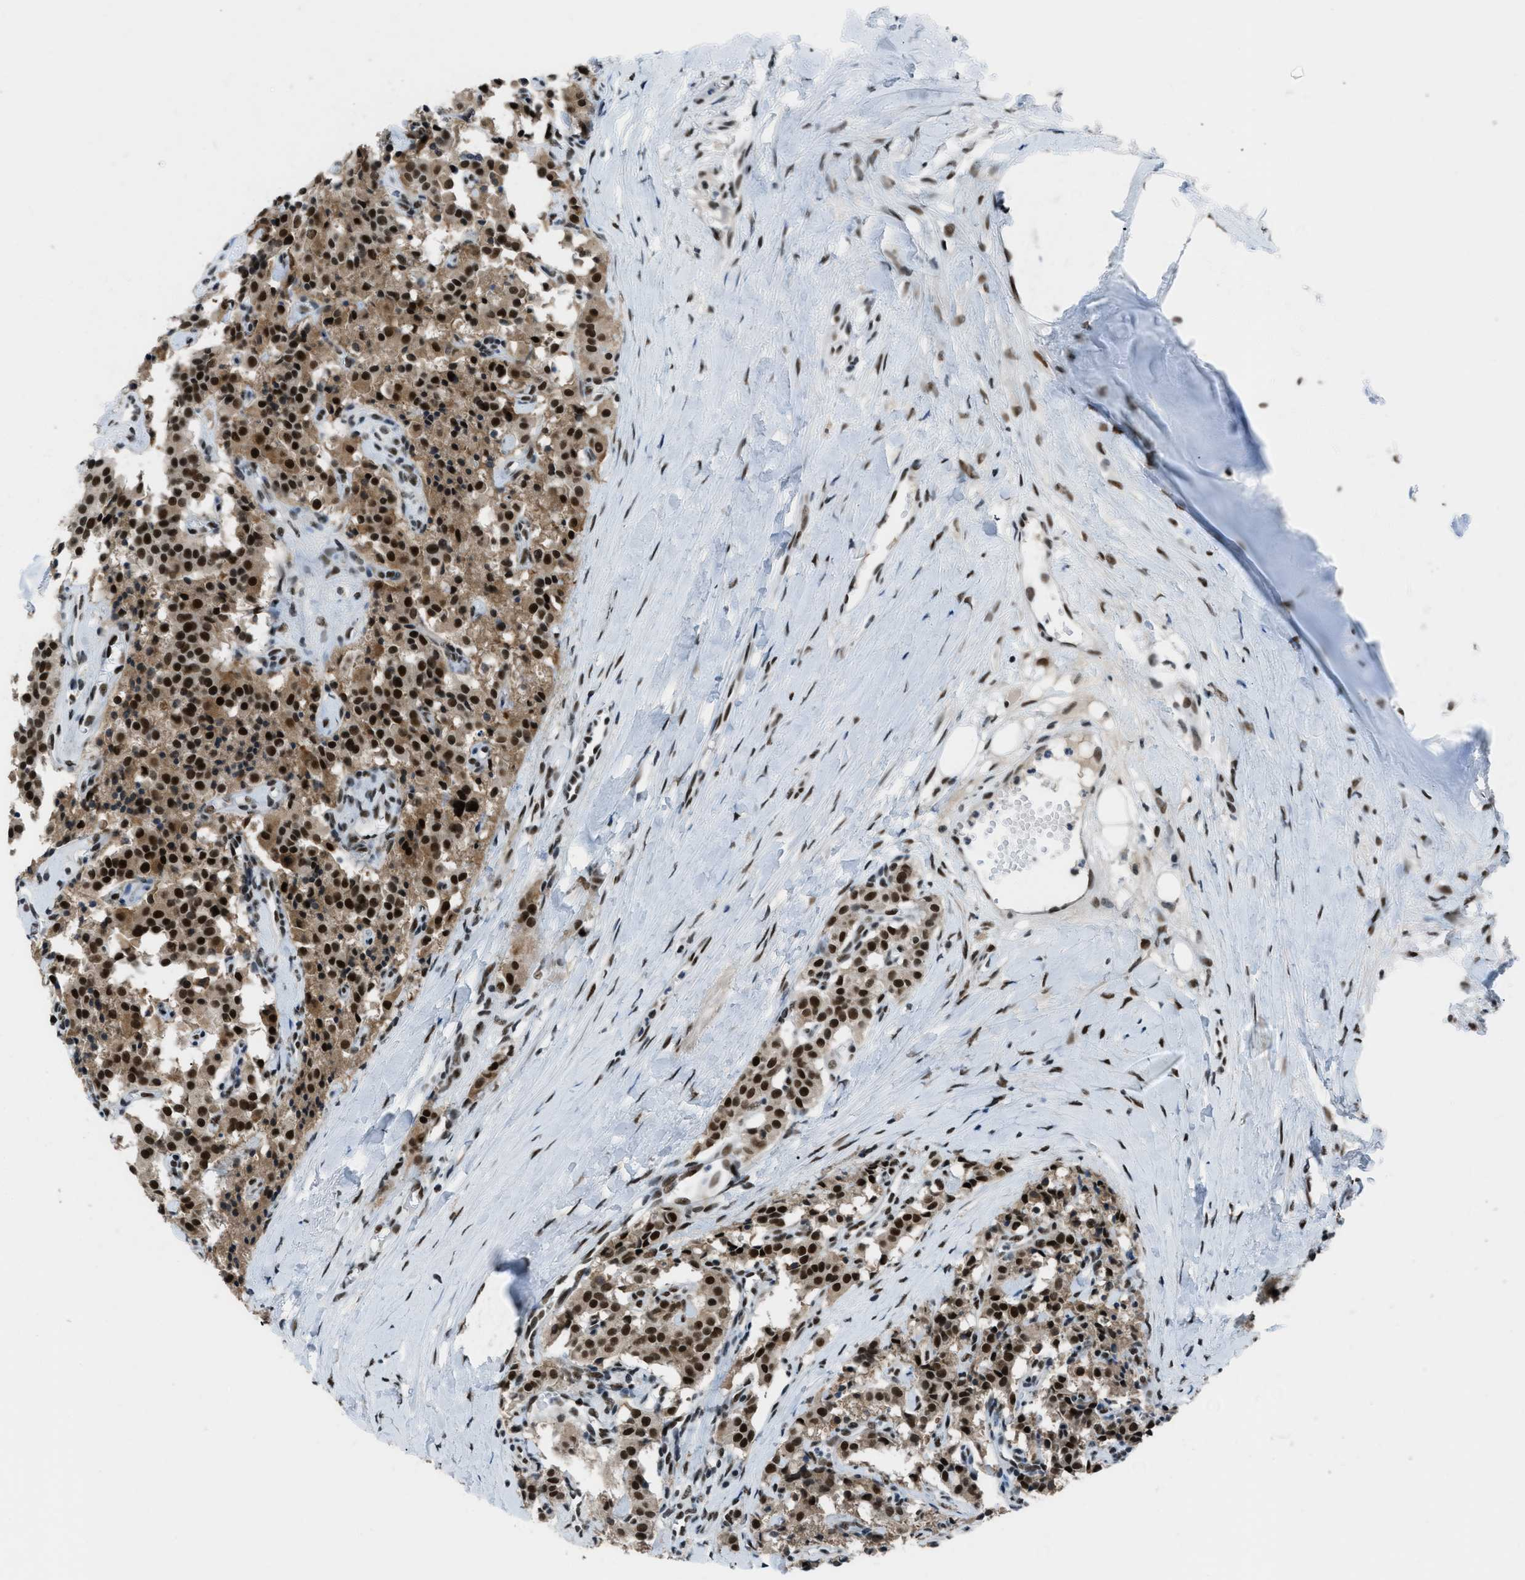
{"staining": {"intensity": "strong", "quantity": ">75%", "location": "cytoplasmic/membranous,nuclear"}, "tissue": "carcinoid", "cell_type": "Tumor cells", "image_type": "cancer", "snomed": [{"axis": "morphology", "description": "Carcinoid, malignant, NOS"}, {"axis": "topography", "description": "Lung"}], "caption": "An immunohistochemistry micrograph of tumor tissue is shown. Protein staining in brown shows strong cytoplasmic/membranous and nuclear positivity in carcinoid within tumor cells.", "gene": "GATAD2B", "patient": {"sex": "male", "age": 30}}